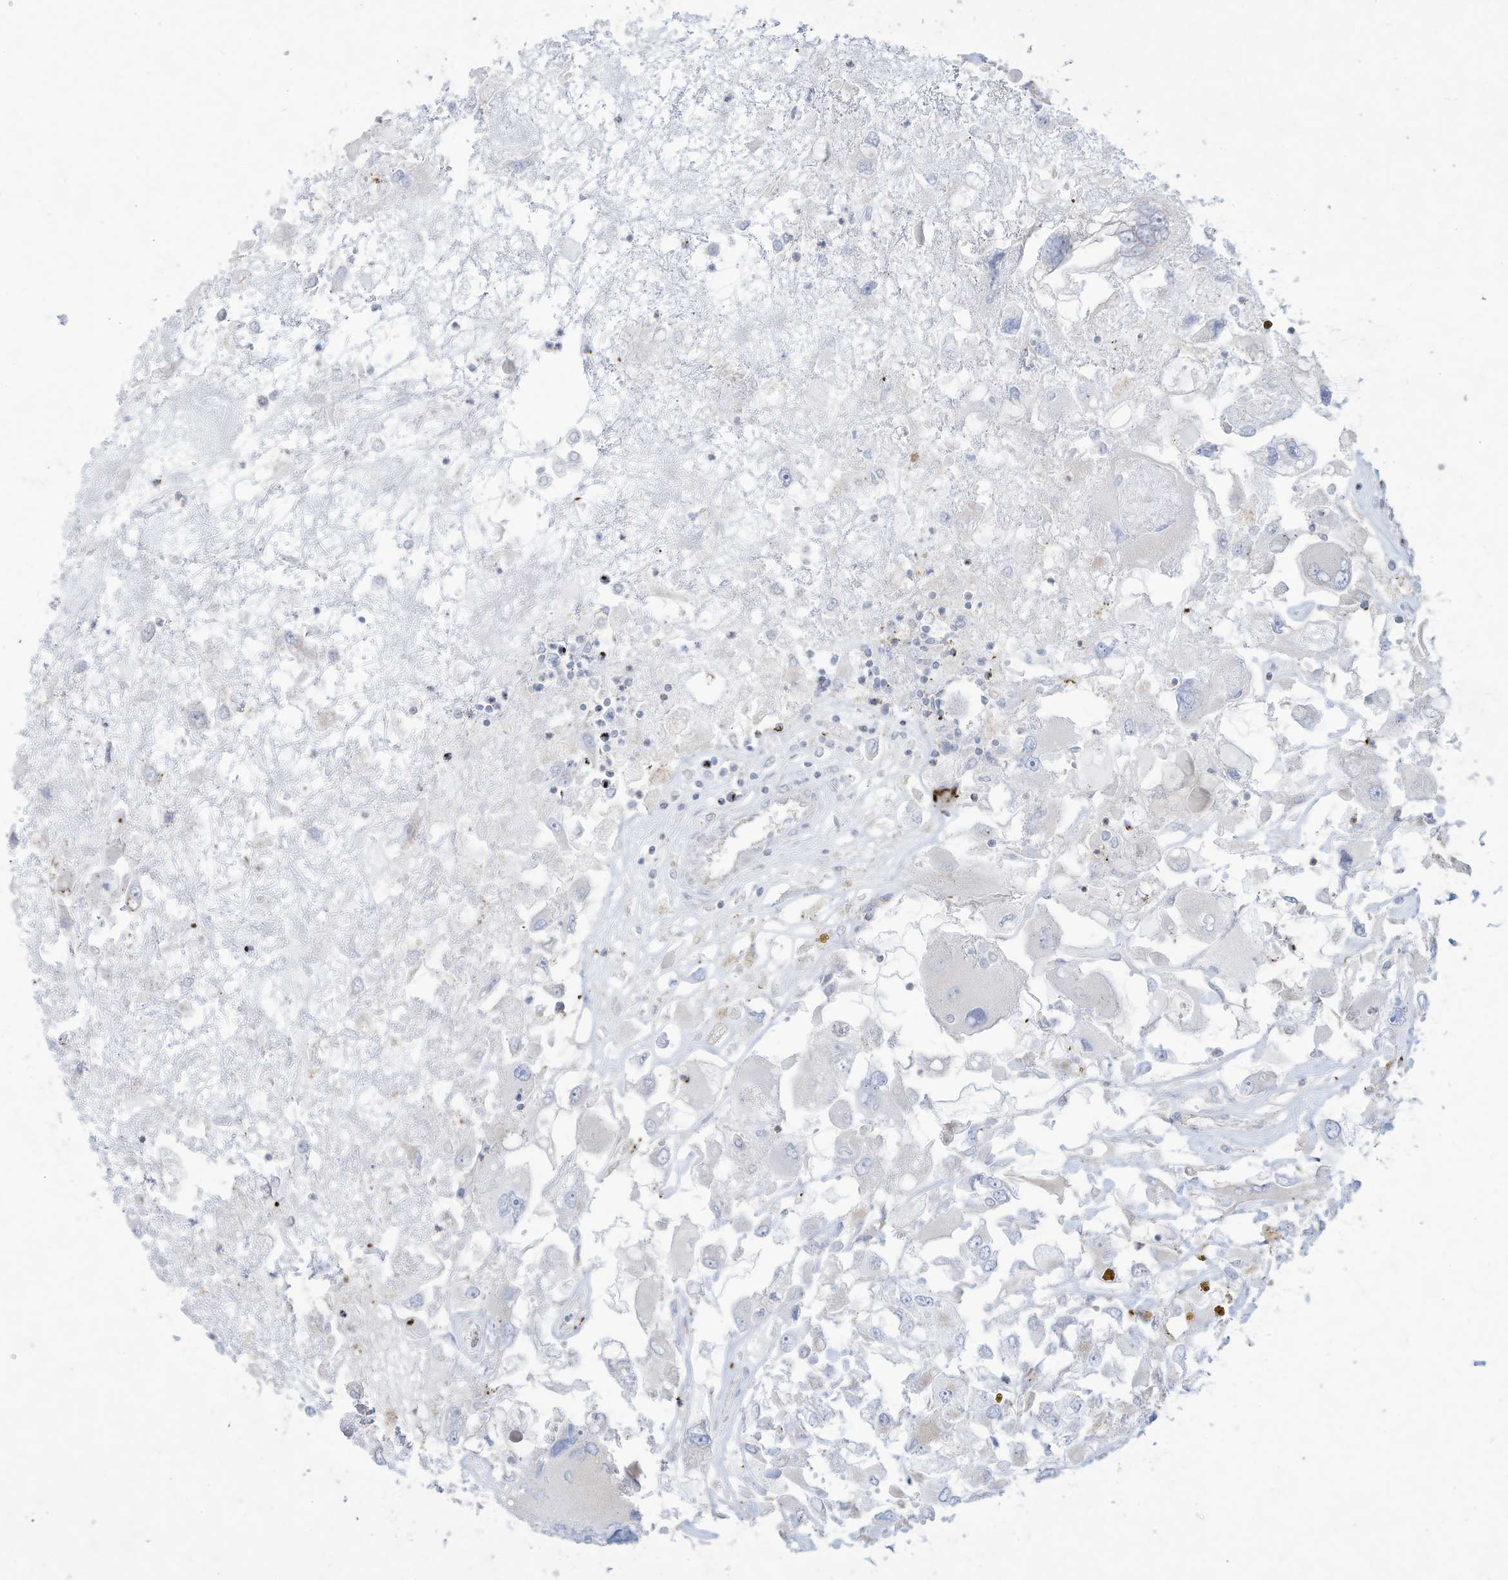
{"staining": {"intensity": "negative", "quantity": "none", "location": "none"}, "tissue": "renal cancer", "cell_type": "Tumor cells", "image_type": "cancer", "snomed": [{"axis": "morphology", "description": "Adenocarcinoma, NOS"}, {"axis": "topography", "description": "Kidney"}], "caption": "Tumor cells show no significant protein expression in renal cancer.", "gene": "THNSL2", "patient": {"sex": "female", "age": 52}}